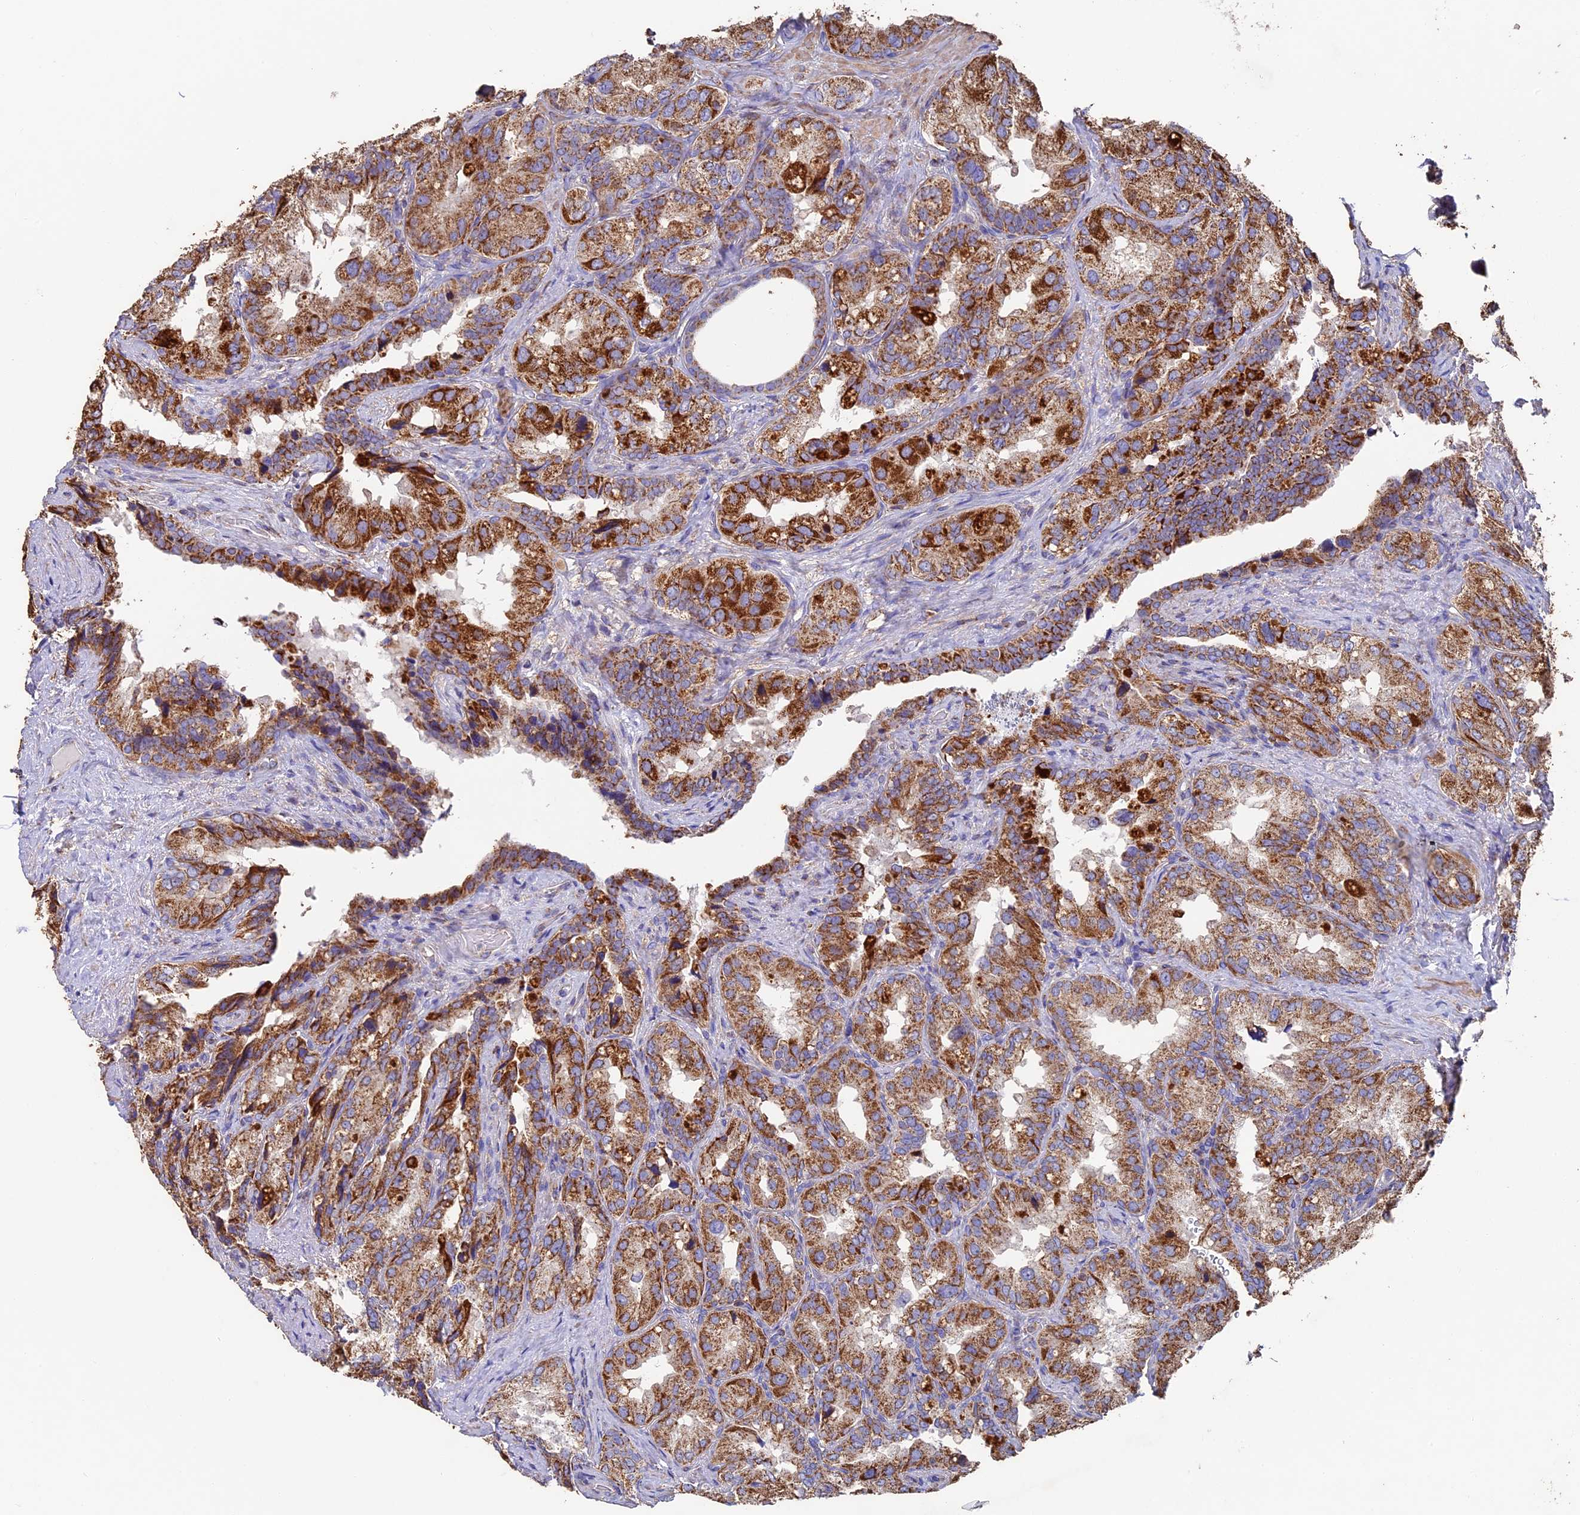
{"staining": {"intensity": "strong", "quantity": "25%-75%", "location": "cytoplasmic/membranous"}, "tissue": "seminal vesicle", "cell_type": "Glandular cells", "image_type": "normal", "snomed": [{"axis": "morphology", "description": "Normal tissue, NOS"}, {"axis": "topography", "description": "Seminal veicle"}, {"axis": "topography", "description": "Peripheral nerve tissue"}], "caption": "High-power microscopy captured an IHC photomicrograph of benign seminal vesicle, revealing strong cytoplasmic/membranous positivity in approximately 25%-75% of glandular cells. (DAB IHC, brown staining for protein, blue staining for nuclei).", "gene": "ADAT1", "patient": {"sex": "male", "age": 67}}